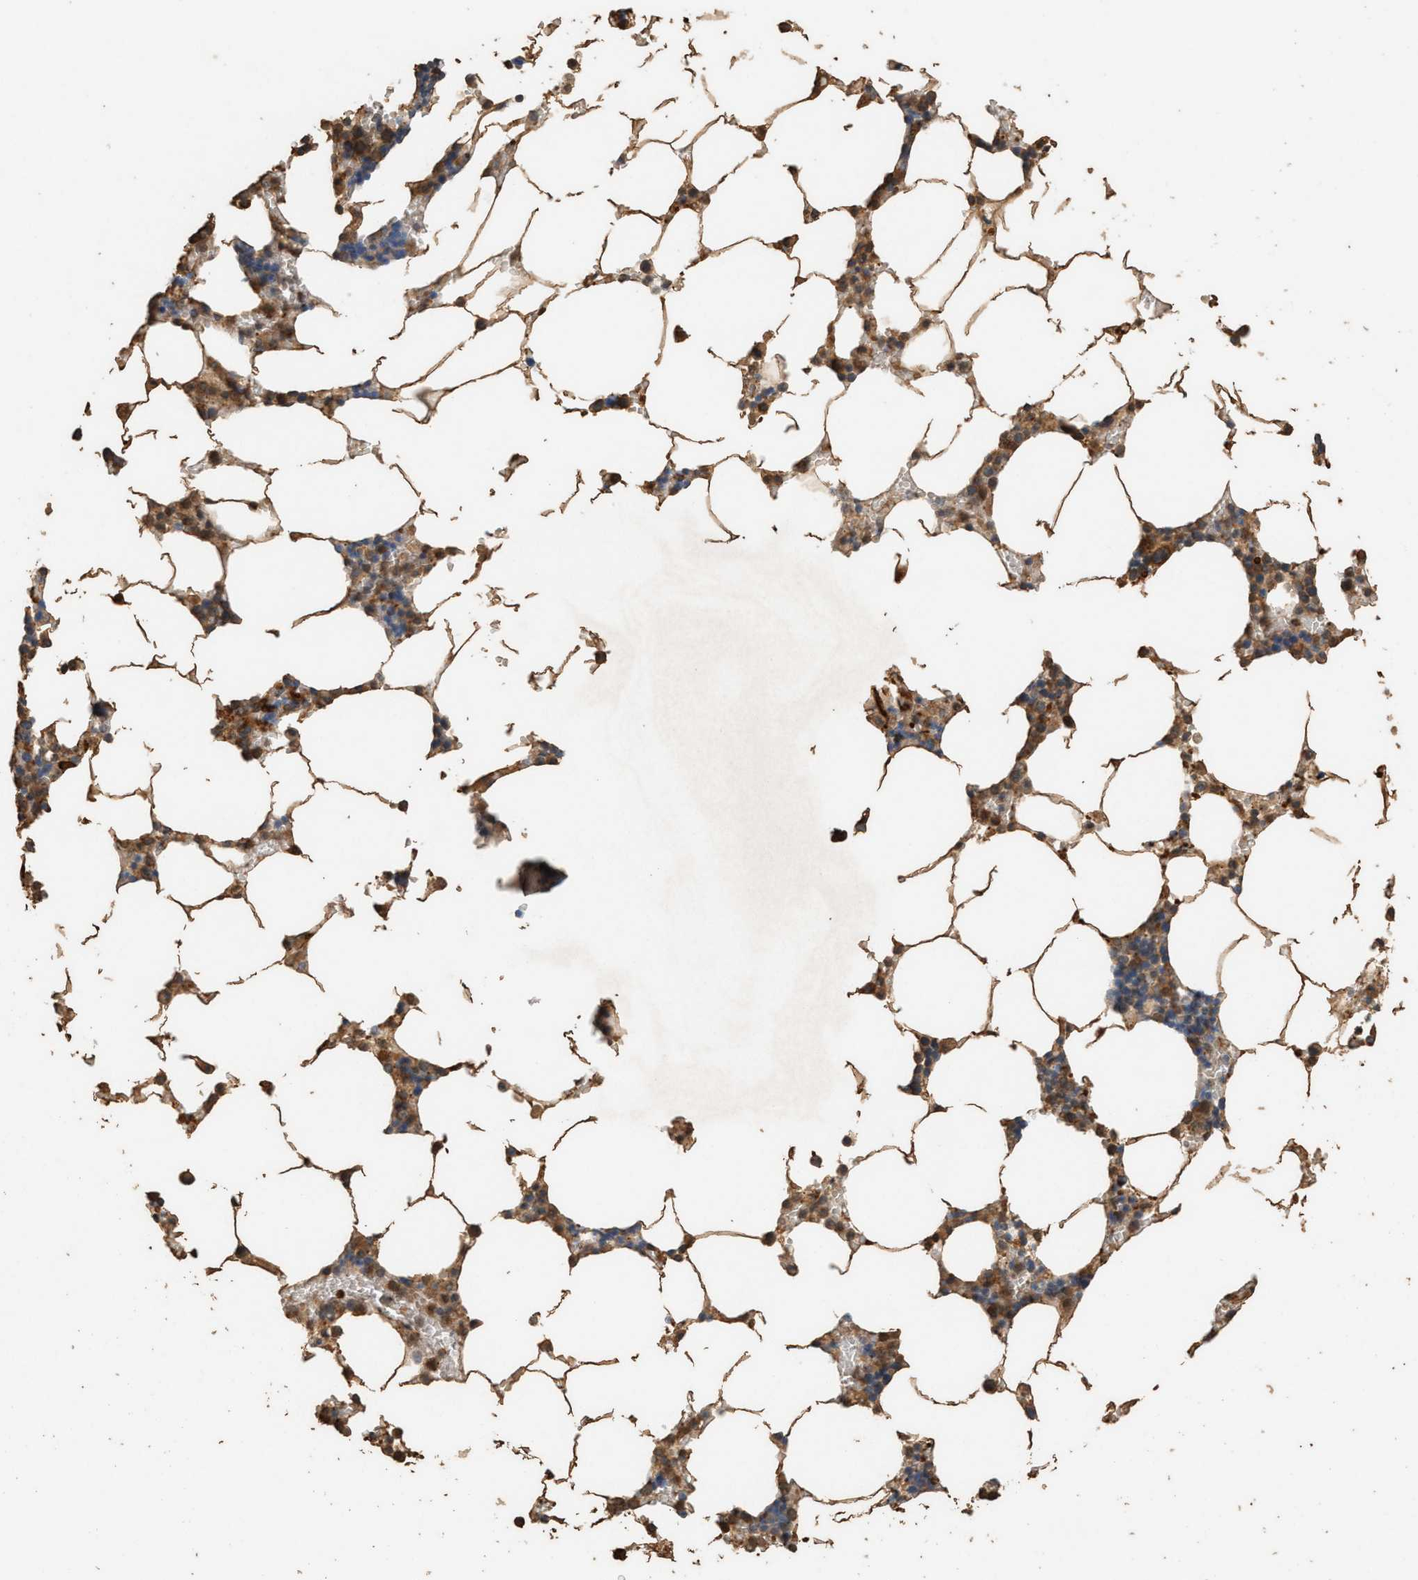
{"staining": {"intensity": "moderate", "quantity": ">75%", "location": "cytoplasmic/membranous"}, "tissue": "bone marrow", "cell_type": "Hematopoietic cells", "image_type": "normal", "snomed": [{"axis": "morphology", "description": "Normal tissue, NOS"}, {"axis": "topography", "description": "Bone marrow"}], "caption": "Normal bone marrow reveals moderate cytoplasmic/membranous positivity in approximately >75% of hematopoietic cells, visualized by immunohistochemistry.", "gene": "DCAF7", "patient": {"sex": "male", "age": 70}}